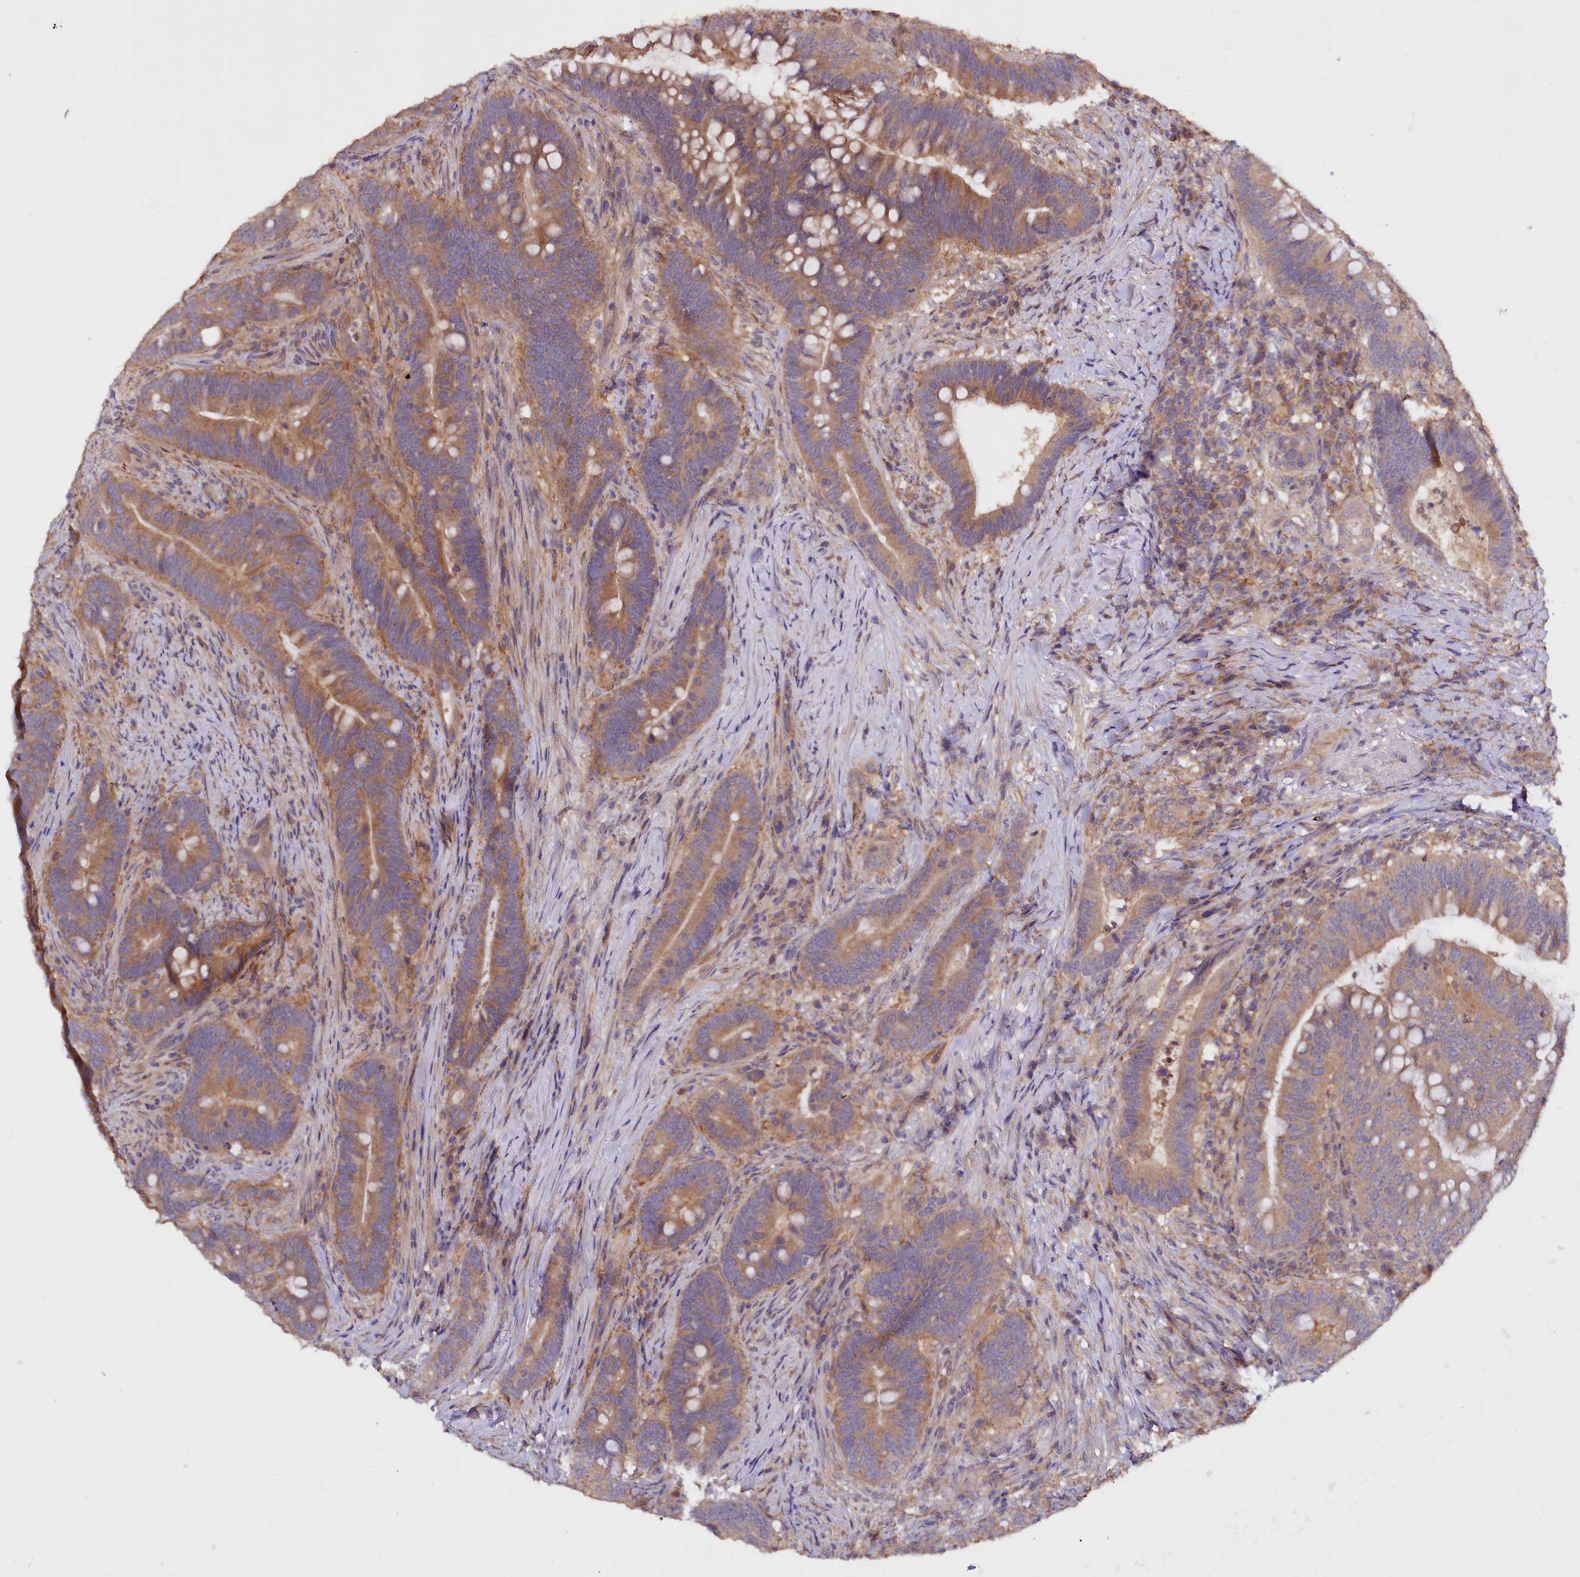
{"staining": {"intensity": "moderate", "quantity": ">75%", "location": "cytoplasmic/membranous"}, "tissue": "colorectal cancer", "cell_type": "Tumor cells", "image_type": "cancer", "snomed": [{"axis": "morphology", "description": "Adenocarcinoma, NOS"}, {"axis": "topography", "description": "Colon"}], "caption": "Immunohistochemistry staining of colorectal cancer (adenocarcinoma), which displays medium levels of moderate cytoplasmic/membranous positivity in approximately >75% of tumor cells indicating moderate cytoplasmic/membranous protein positivity. The staining was performed using DAB (3,3'-diaminobenzidine) (brown) for protein detection and nuclei were counterstained in hematoxylin (blue).", "gene": "ETFBKMT", "patient": {"sex": "female", "age": 66}}